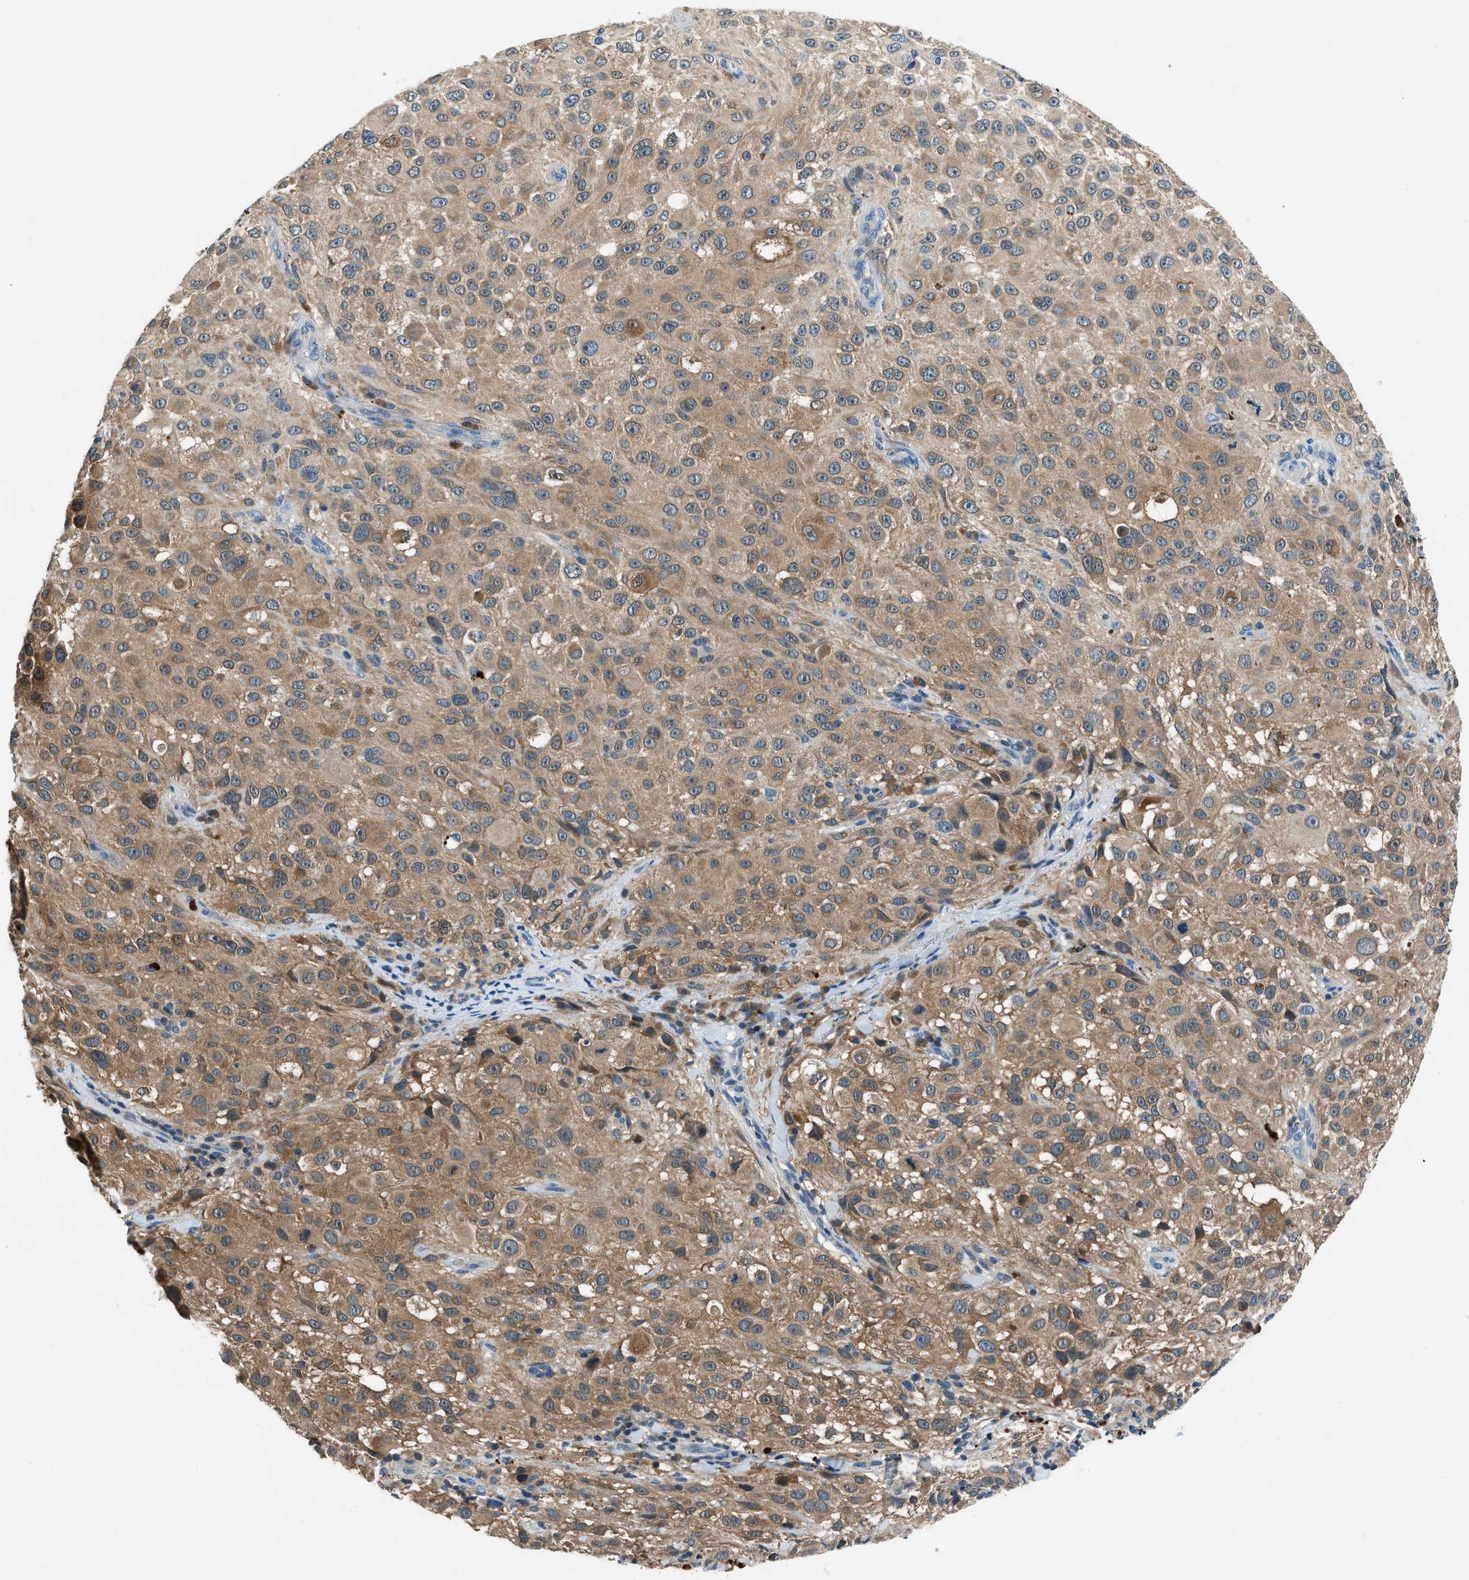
{"staining": {"intensity": "moderate", "quantity": ">75%", "location": "cytoplasmic/membranous"}, "tissue": "melanoma", "cell_type": "Tumor cells", "image_type": "cancer", "snomed": [{"axis": "morphology", "description": "Necrosis, NOS"}, {"axis": "morphology", "description": "Malignant melanoma, NOS"}, {"axis": "topography", "description": "Skin"}], "caption": "This histopathology image displays immunohistochemistry (IHC) staining of melanoma, with medium moderate cytoplasmic/membranous expression in approximately >75% of tumor cells.", "gene": "ACP1", "patient": {"sex": "female", "age": 87}}